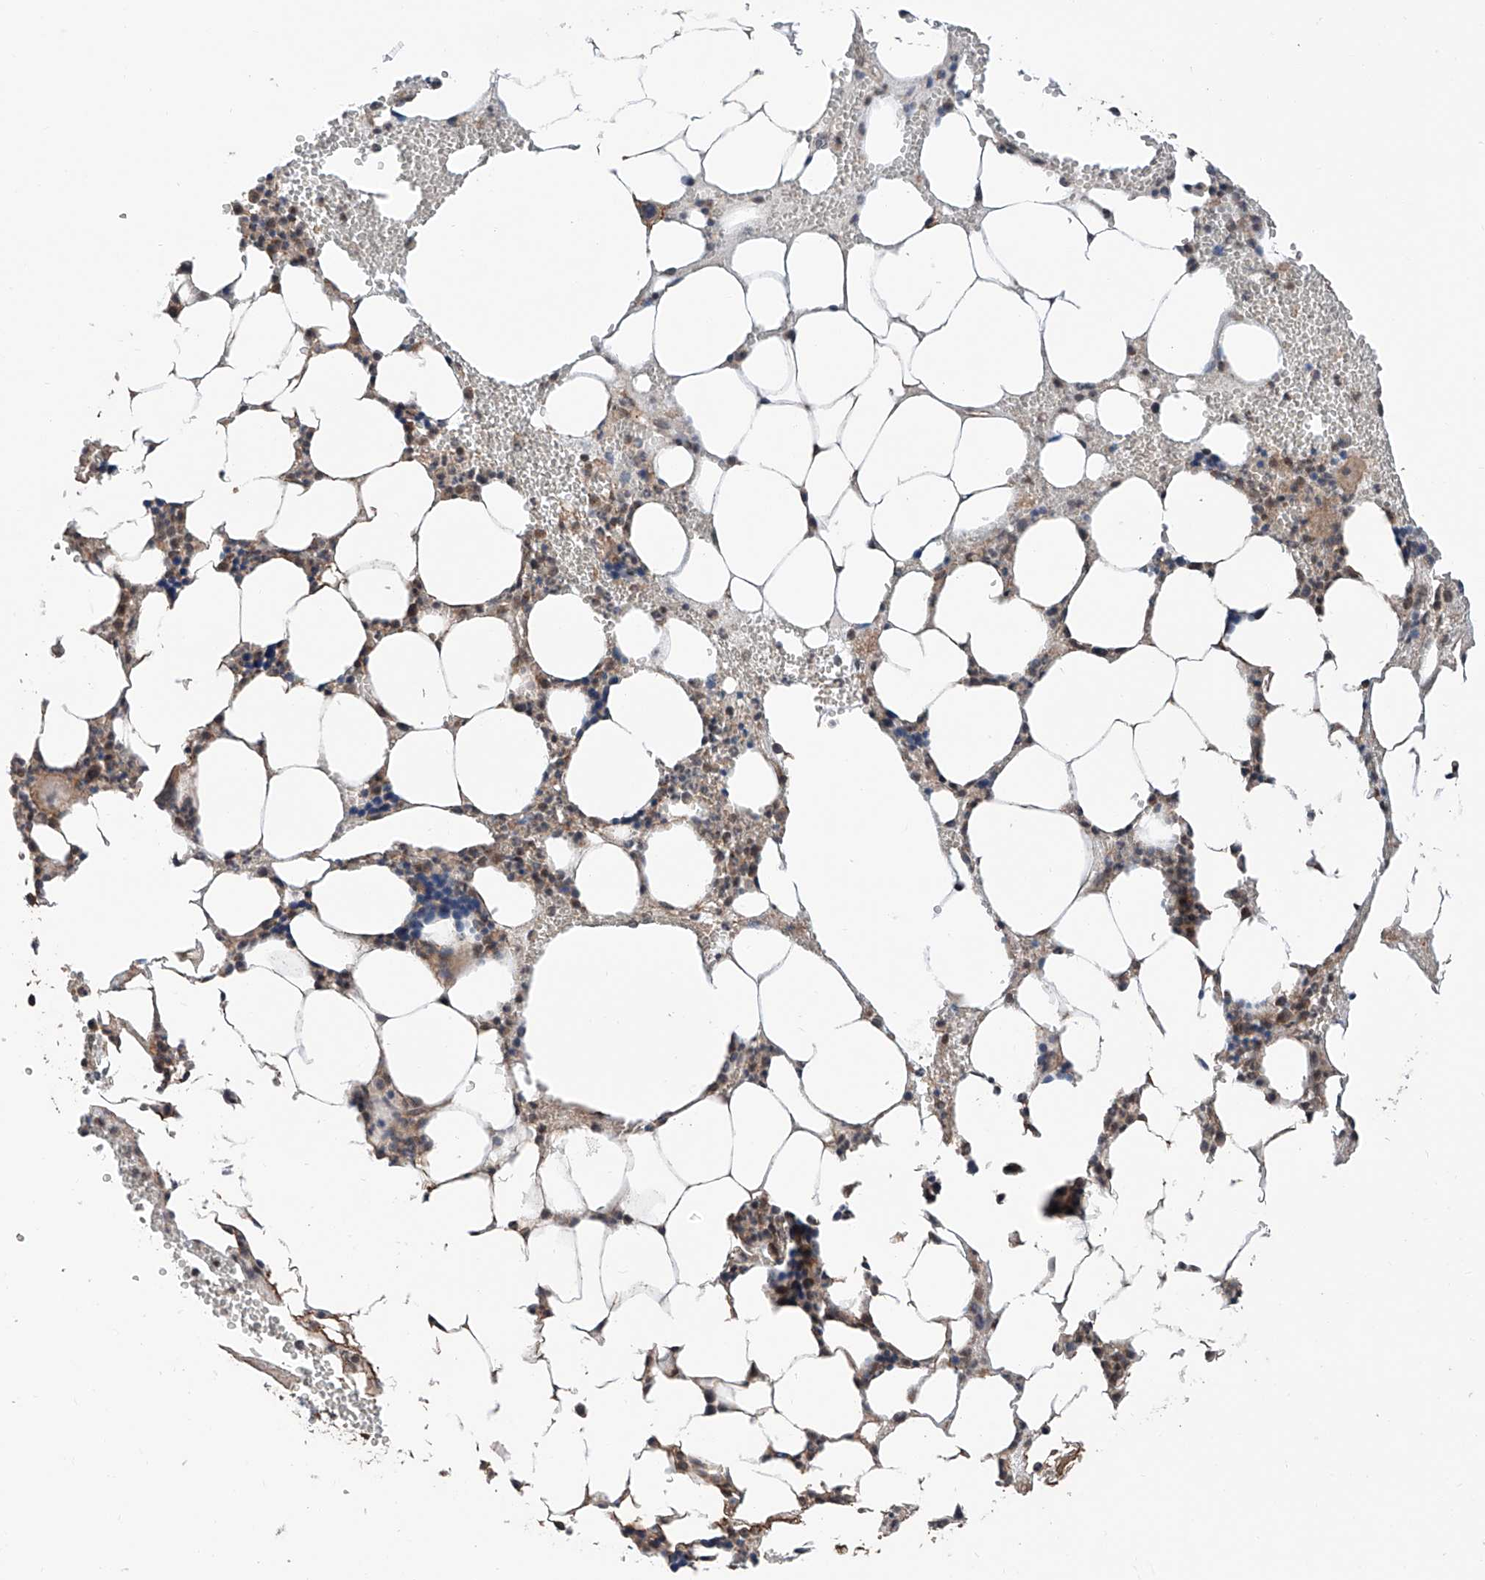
{"staining": {"intensity": "moderate", "quantity": "25%-75%", "location": "cytoplasmic/membranous"}, "tissue": "bone marrow", "cell_type": "Hematopoietic cells", "image_type": "normal", "snomed": [{"axis": "morphology", "description": "Normal tissue, NOS"}, {"axis": "morphology", "description": "Inflammation, NOS"}, {"axis": "topography", "description": "Bone marrow"}], "caption": "Immunohistochemical staining of normal bone marrow exhibits moderate cytoplasmic/membranous protein expression in about 25%-75% of hematopoietic cells.", "gene": "ZNF445", "patient": {"sex": "female", "age": 78}}